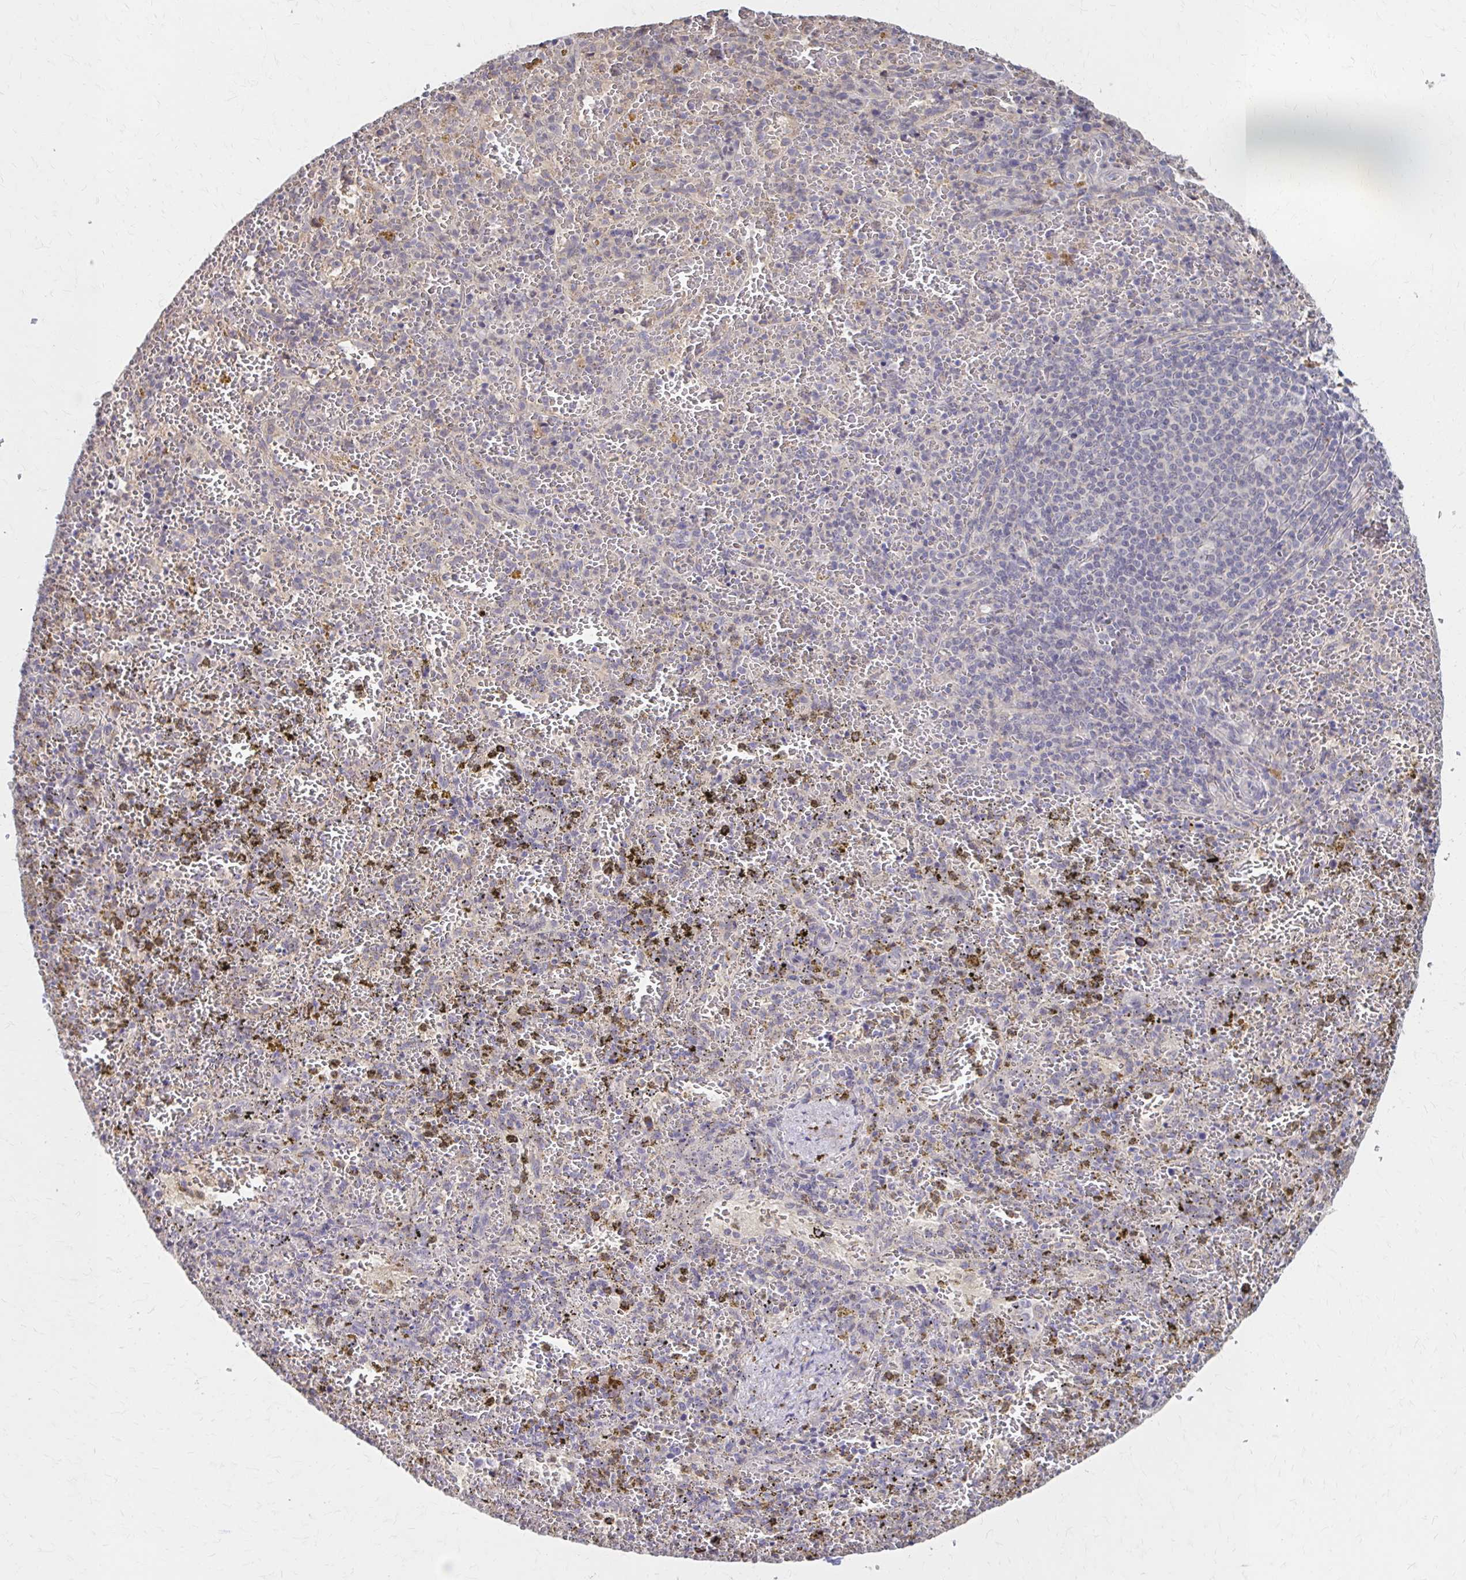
{"staining": {"intensity": "negative", "quantity": "none", "location": "none"}, "tissue": "spleen", "cell_type": "Cells in red pulp", "image_type": "normal", "snomed": [{"axis": "morphology", "description": "Normal tissue, NOS"}, {"axis": "topography", "description": "Spleen"}], "caption": "This is an immunohistochemistry (IHC) image of benign human spleen. There is no expression in cells in red pulp.", "gene": "HMGCS2", "patient": {"sex": "female", "age": 50}}